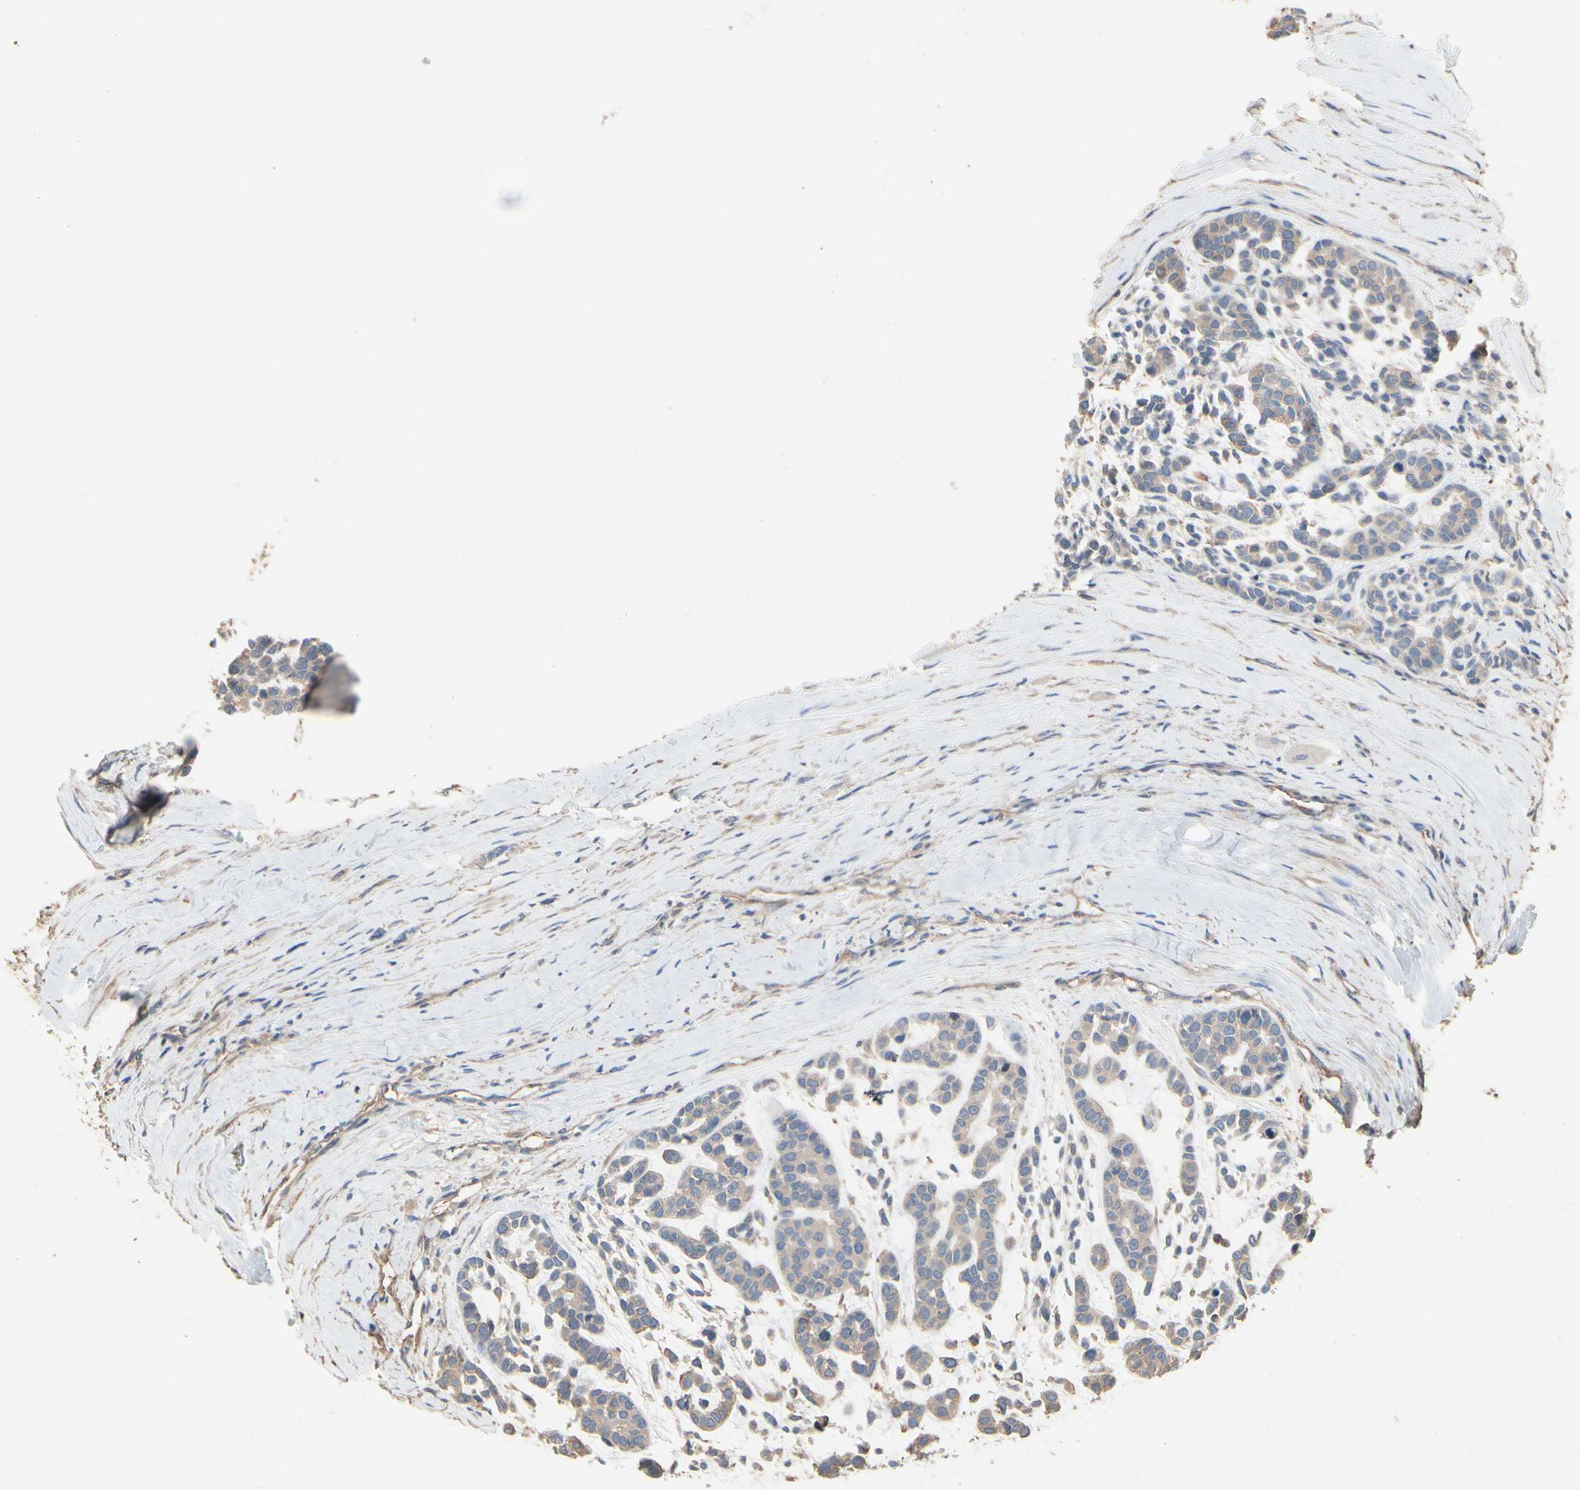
{"staining": {"intensity": "weak", "quantity": ">75%", "location": "cytoplasmic/membranous"}, "tissue": "head and neck cancer", "cell_type": "Tumor cells", "image_type": "cancer", "snomed": [{"axis": "morphology", "description": "Adenocarcinoma, NOS"}, {"axis": "morphology", "description": "Adenoma, NOS"}, {"axis": "topography", "description": "Head-Neck"}], "caption": "The histopathology image demonstrates immunohistochemical staining of head and neck cancer (adenoma). There is weak cytoplasmic/membranous expression is seen in approximately >75% of tumor cells. (DAB = brown stain, brightfield microscopy at high magnification).", "gene": "PDZK1", "patient": {"sex": "female", "age": 55}}